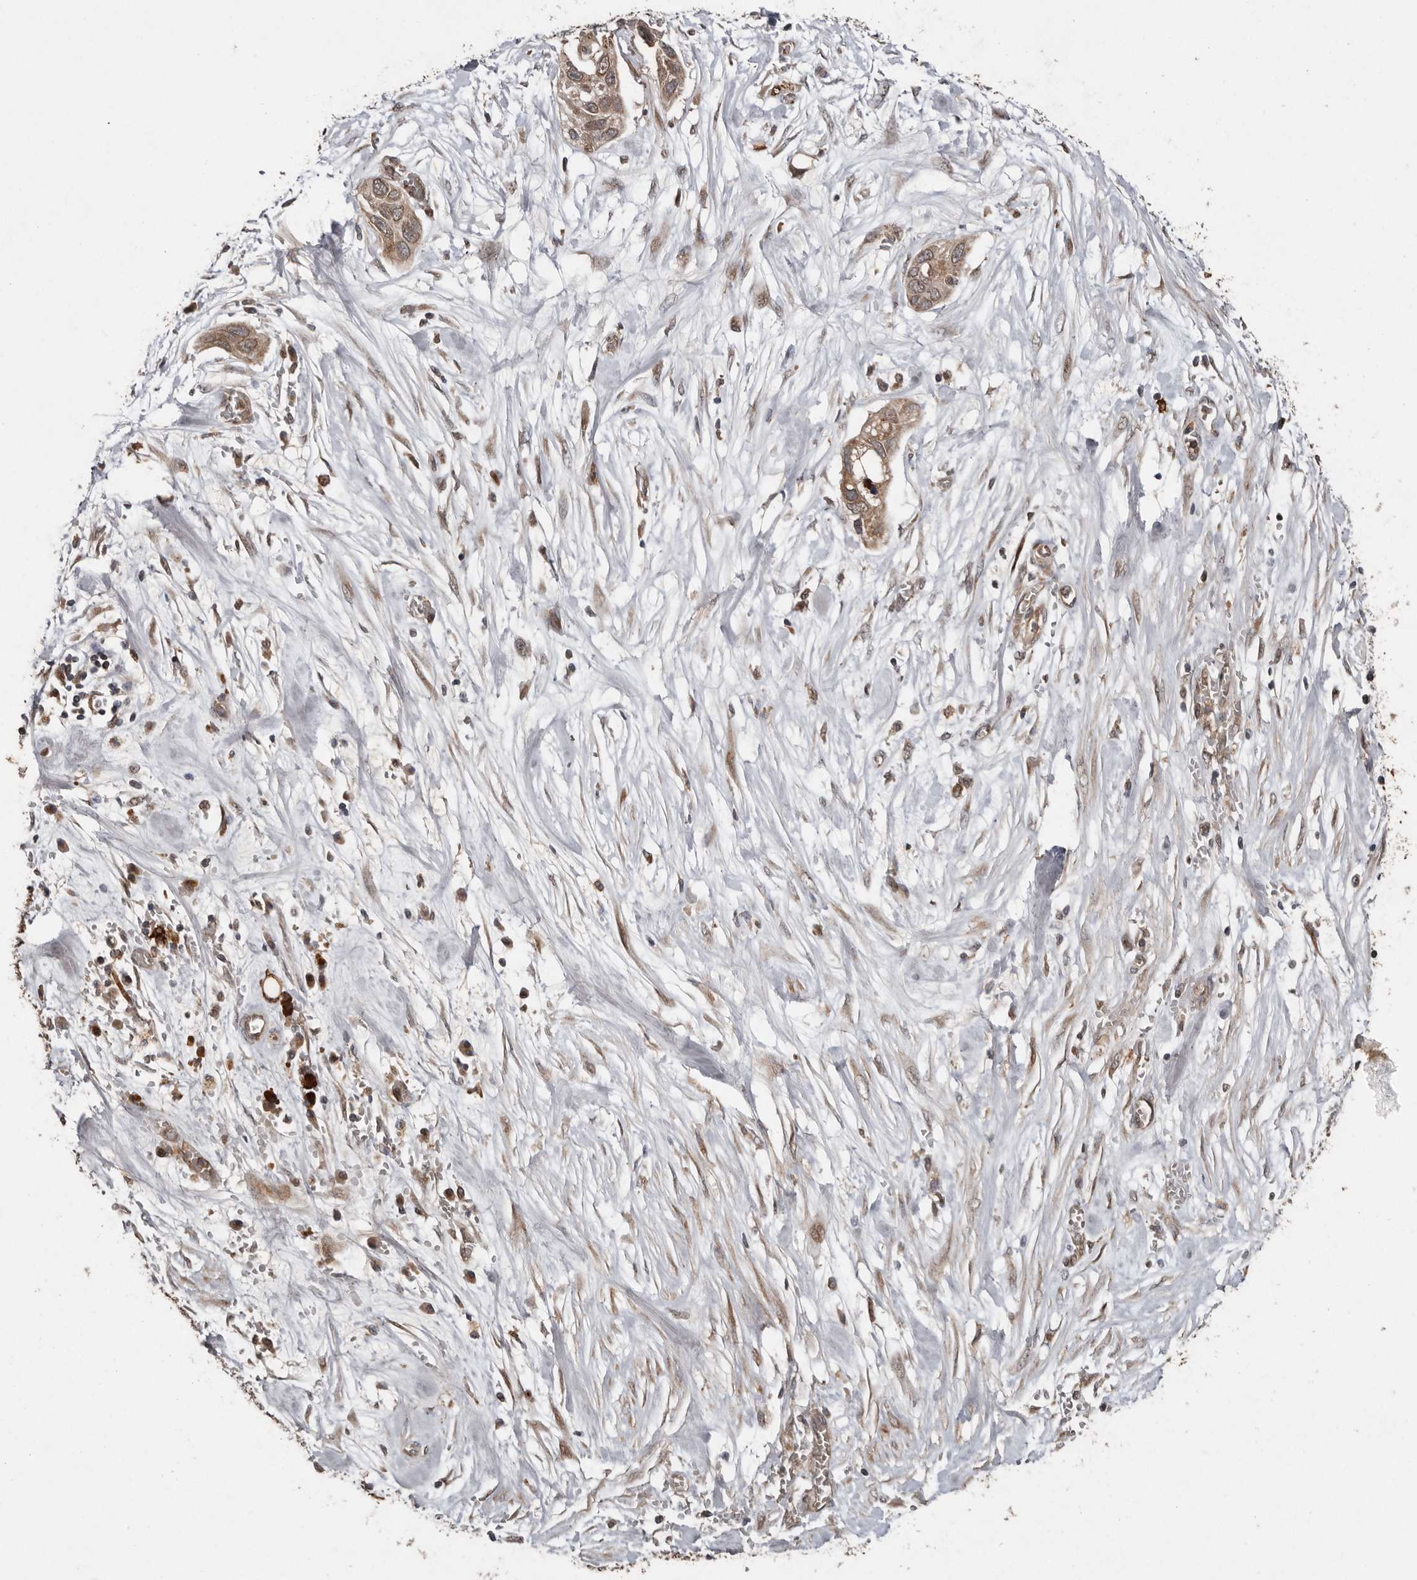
{"staining": {"intensity": "moderate", "quantity": ">75%", "location": "cytoplasmic/membranous"}, "tissue": "pancreatic cancer", "cell_type": "Tumor cells", "image_type": "cancer", "snomed": [{"axis": "morphology", "description": "Adenocarcinoma, NOS"}, {"axis": "topography", "description": "Pancreas"}], "caption": "Protein staining displays moderate cytoplasmic/membranous positivity in approximately >75% of tumor cells in pancreatic cancer (adenocarcinoma). (IHC, brightfield microscopy, high magnification).", "gene": "RANBP17", "patient": {"sex": "female", "age": 60}}